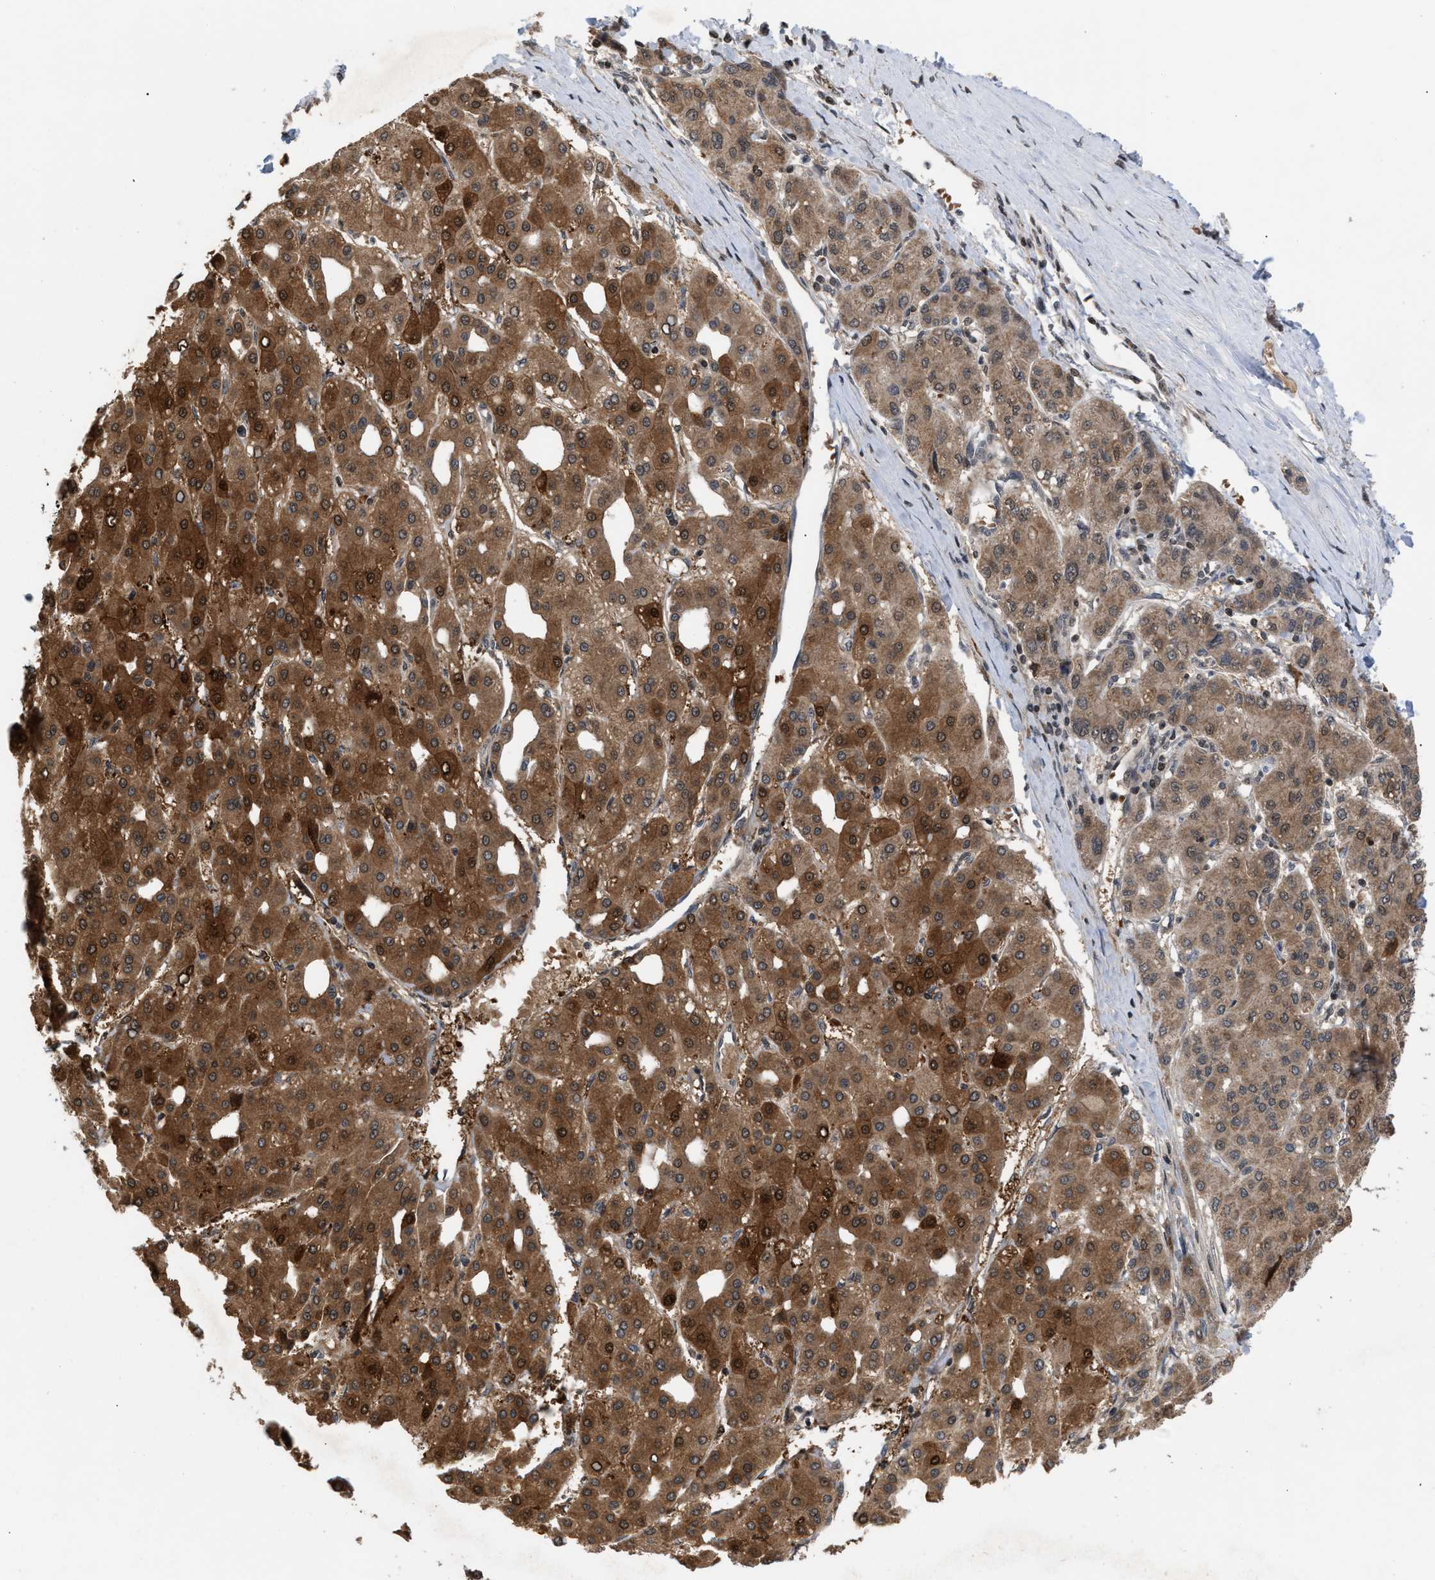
{"staining": {"intensity": "moderate", "quantity": ">75%", "location": "cytoplasmic/membranous"}, "tissue": "liver cancer", "cell_type": "Tumor cells", "image_type": "cancer", "snomed": [{"axis": "morphology", "description": "Carcinoma, Hepatocellular, NOS"}, {"axis": "topography", "description": "Liver"}], "caption": "DAB immunohistochemical staining of human liver cancer (hepatocellular carcinoma) displays moderate cytoplasmic/membranous protein staining in about >75% of tumor cells.", "gene": "C9orf78", "patient": {"sex": "male", "age": 65}}